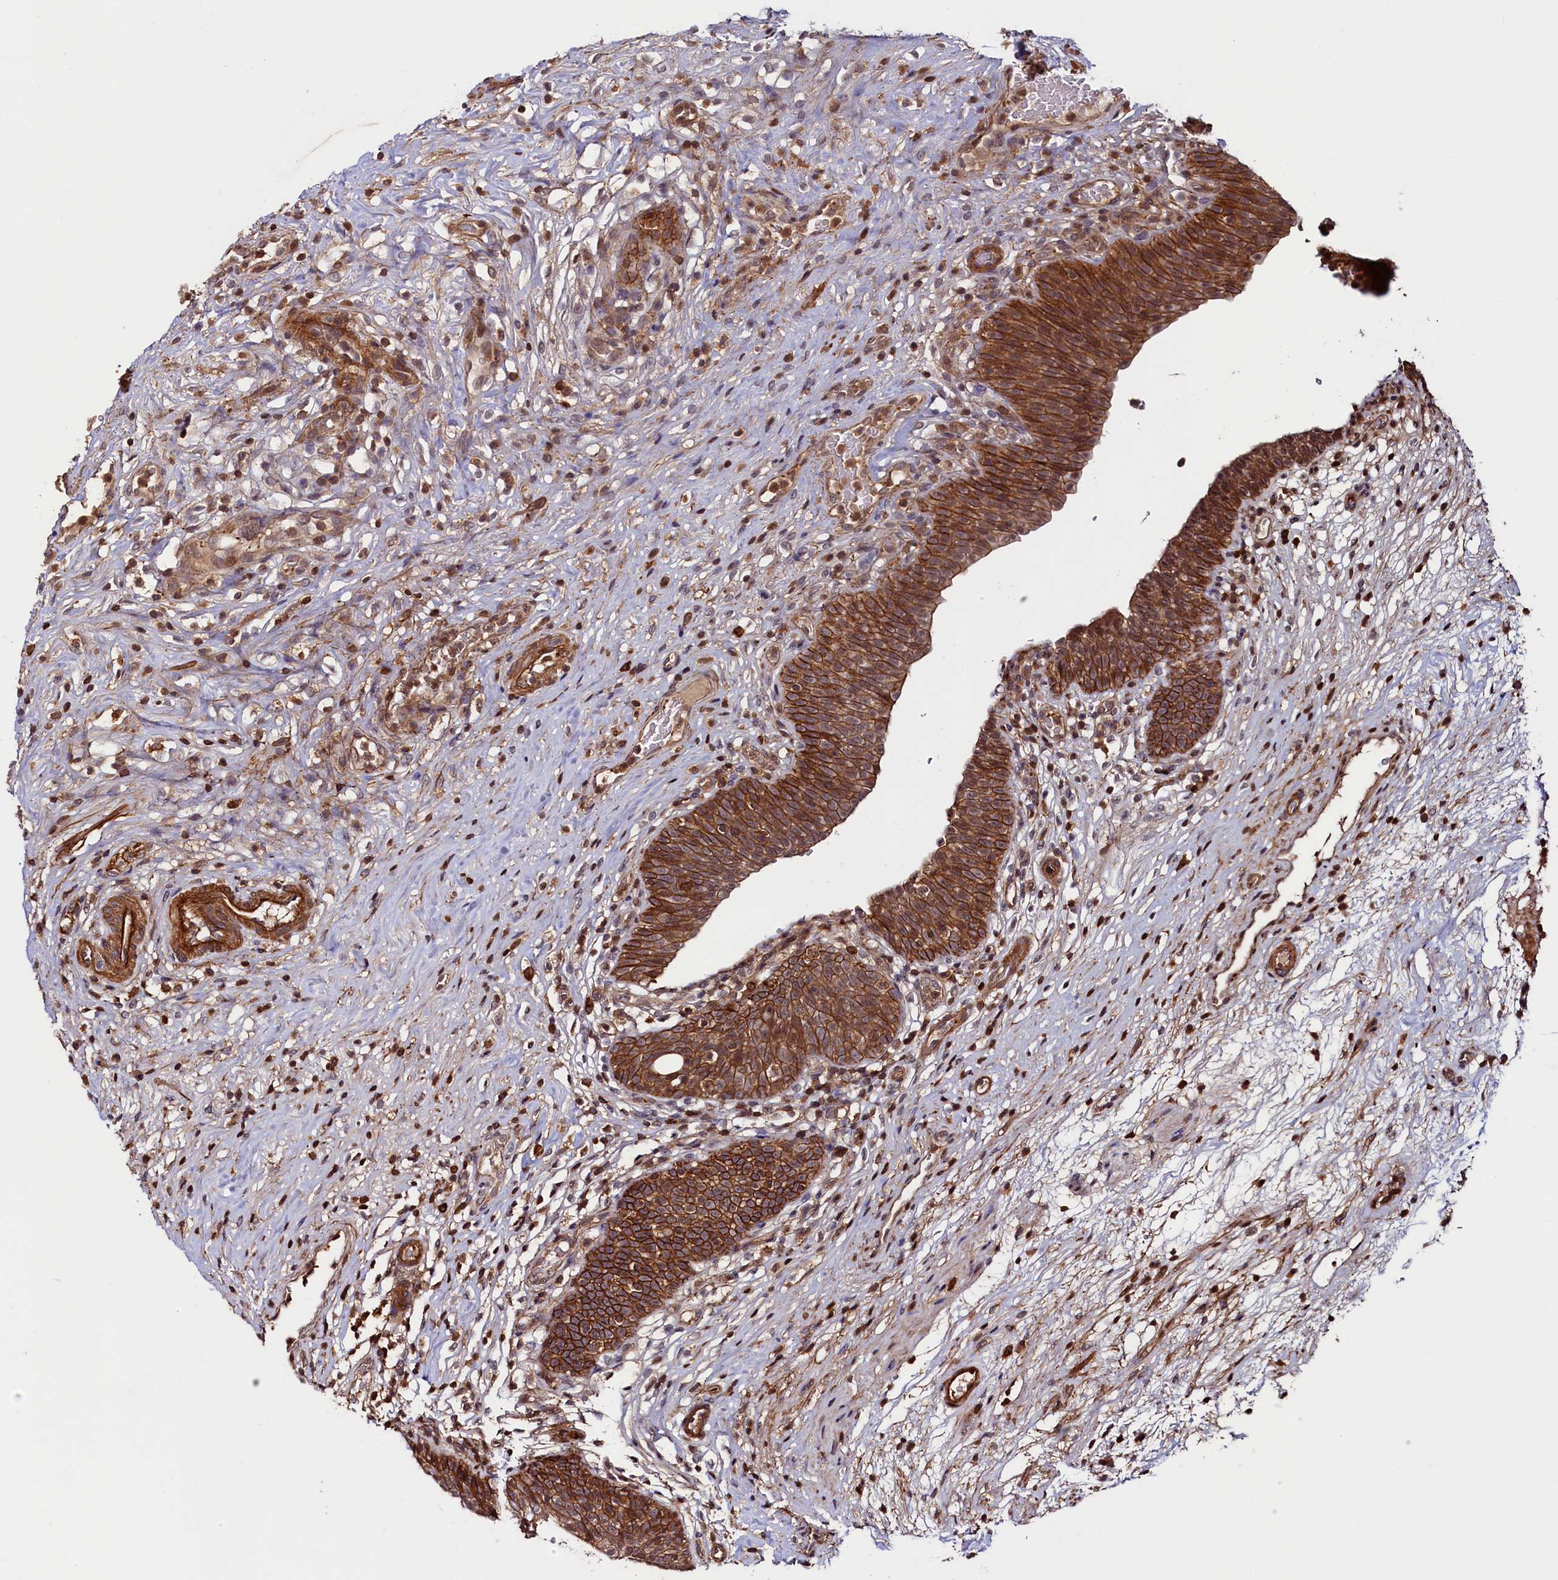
{"staining": {"intensity": "strong", "quantity": ">75%", "location": "cytoplasmic/membranous,nuclear"}, "tissue": "urinary bladder", "cell_type": "Urothelial cells", "image_type": "normal", "snomed": [{"axis": "morphology", "description": "Normal tissue, NOS"}, {"axis": "topography", "description": "Urinary bladder"}], "caption": "A brown stain shows strong cytoplasmic/membranous,nuclear expression of a protein in urothelial cells of normal human urinary bladder.", "gene": "DUOXA1", "patient": {"sex": "male", "age": 71}}